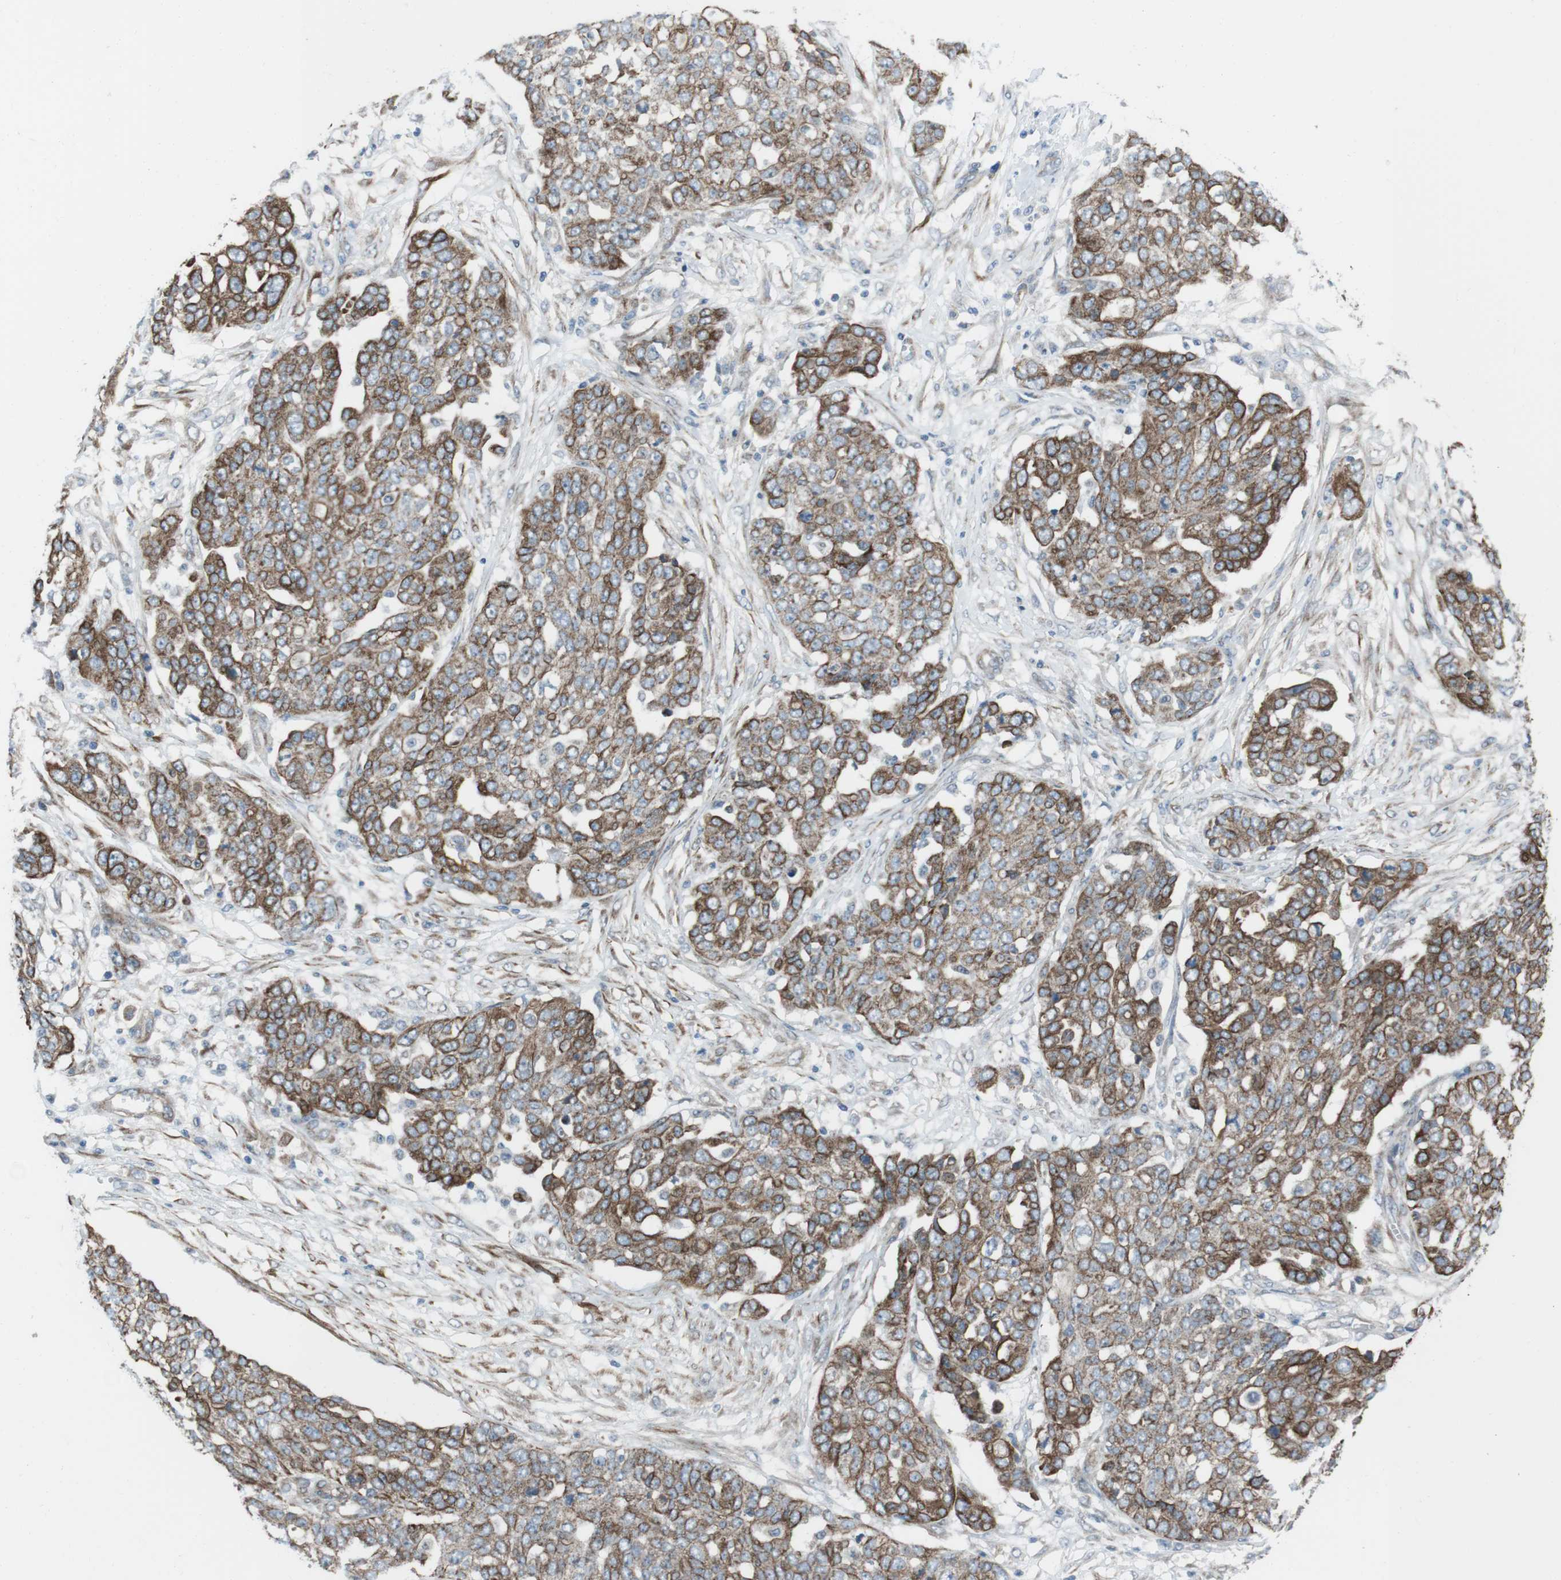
{"staining": {"intensity": "moderate", "quantity": ">75%", "location": "cytoplasmic/membranous"}, "tissue": "ovarian cancer", "cell_type": "Tumor cells", "image_type": "cancer", "snomed": [{"axis": "morphology", "description": "Cystadenocarcinoma, serous, NOS"}, {"axis": "topography", "description": "Soft tissue"}, {"axis": "topography", "description": "Ovary"}], "caption": "Immunohistochemistry photomicrograph of neoplastic tissue: human ovarian cancer (serous cystadenocarcinoma) stained using immunohistochemistry (IHC) reveals medium levels of moderate protein expression localized specifically in the cytoplasmic/membranous of tumor cells, appearing as a cytoplasmic/membranous brown color.", "gene": "FAM174B", "patient": {"sex": "female", "age": 57}}